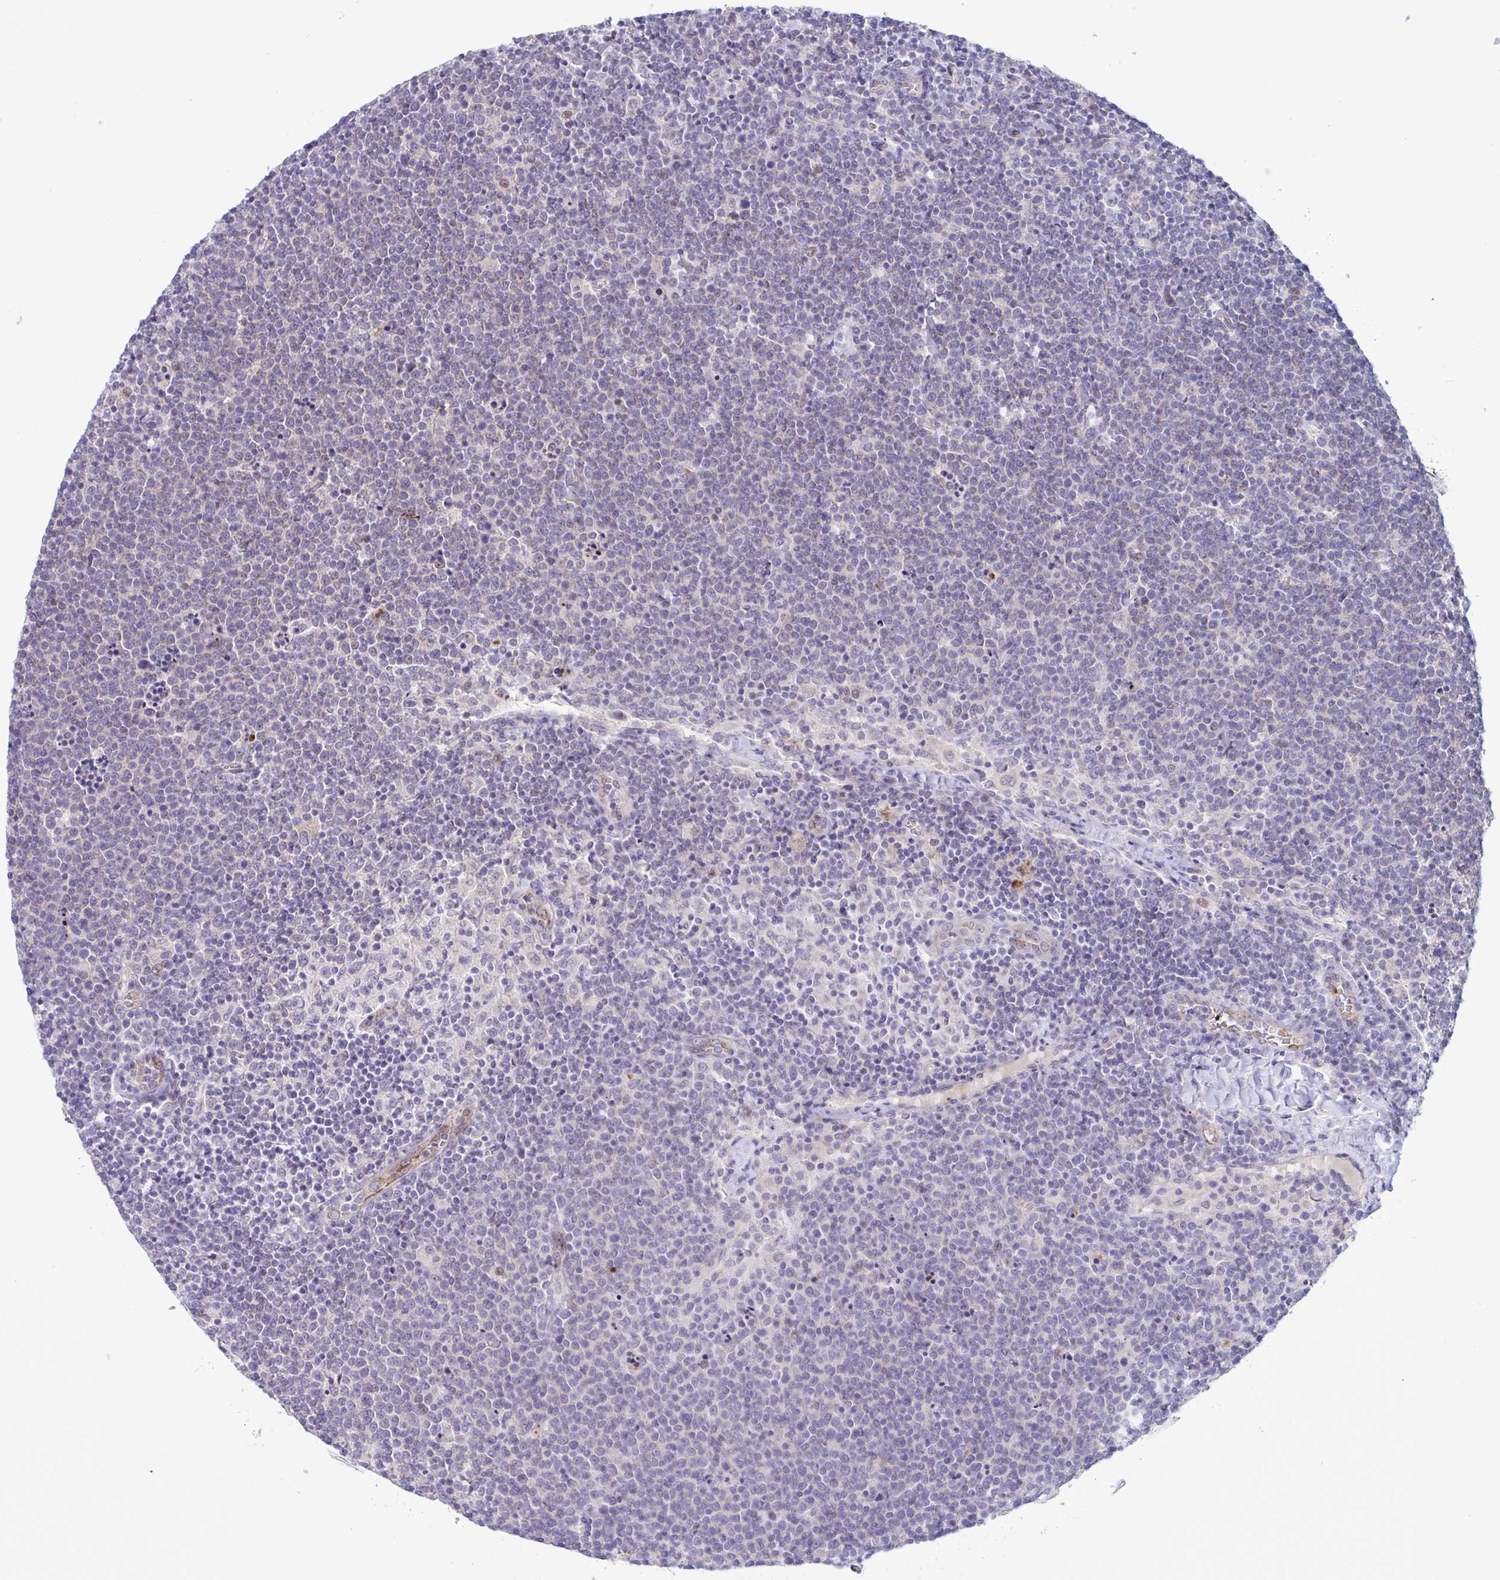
{"staining": {"intensity": "negative", "quantity": "none", "location": "none"}, "tissue": "lymphoma", "cell_type": "Tumor cells", "image_type": "cancer", "snomed": [{"axis": "morphology", "description": "Malignant lymphoma, non-Hodgkin's type, High grade"}, {"axis": "topography", "description": "Lymph node"}], "caption": "IHC image of neoplastic tissue: human lymphoma stained with DAB (3,3'-diaminobenzidine) reveals no significant protein staining in tumor cells. (Immunohistochemistry (ihc), brightfield microscopy, high magnification).", "gene": "IL37", "patient": {"sex": "male", "age": 61}}